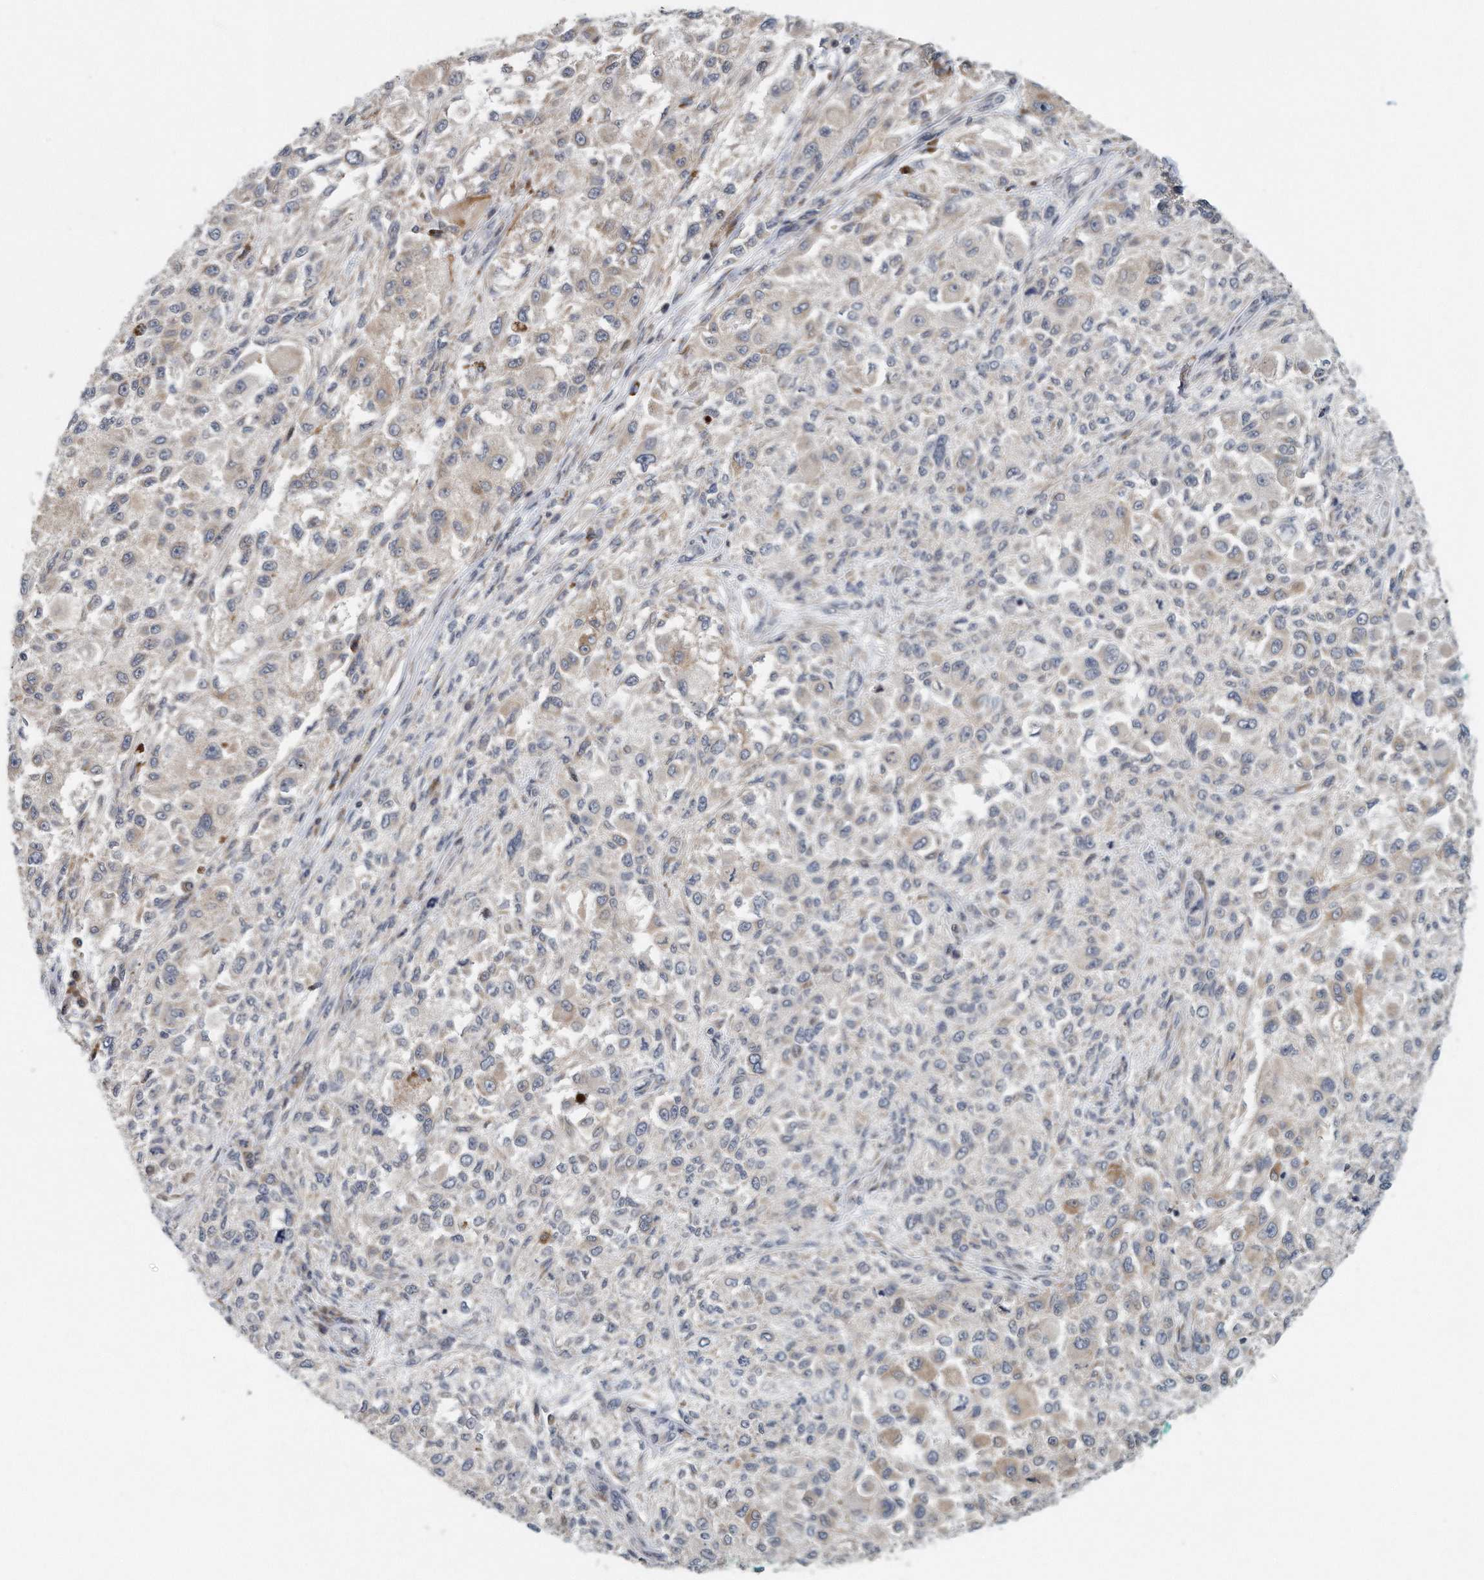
{"staining": {"intensity": "weak", "quantity": "<25%", "location": "cytoplasmic/membranous"}, "tissue": "melanoma", "cell_type": "Tumor cells", "image_type": "cancer", "snomed": [{"axis": "morphology", "description": "Necrosis, NOS"}, {"axis": "morphology", "description": "Malignant melanoma, NOS"}, {"axis": "topography", "description": "Skin"}], "caption": "Immunohistochemical staining of human malignant melanoma displays no significant positivity in tumor cells. Brightfield microscopy of immunohistochemistry stained with DAB (brown) and hematoxylin (blue), captured at high magnification.", "gene": "VLDLR", "patient": {"sex": "female", "age": 87}}